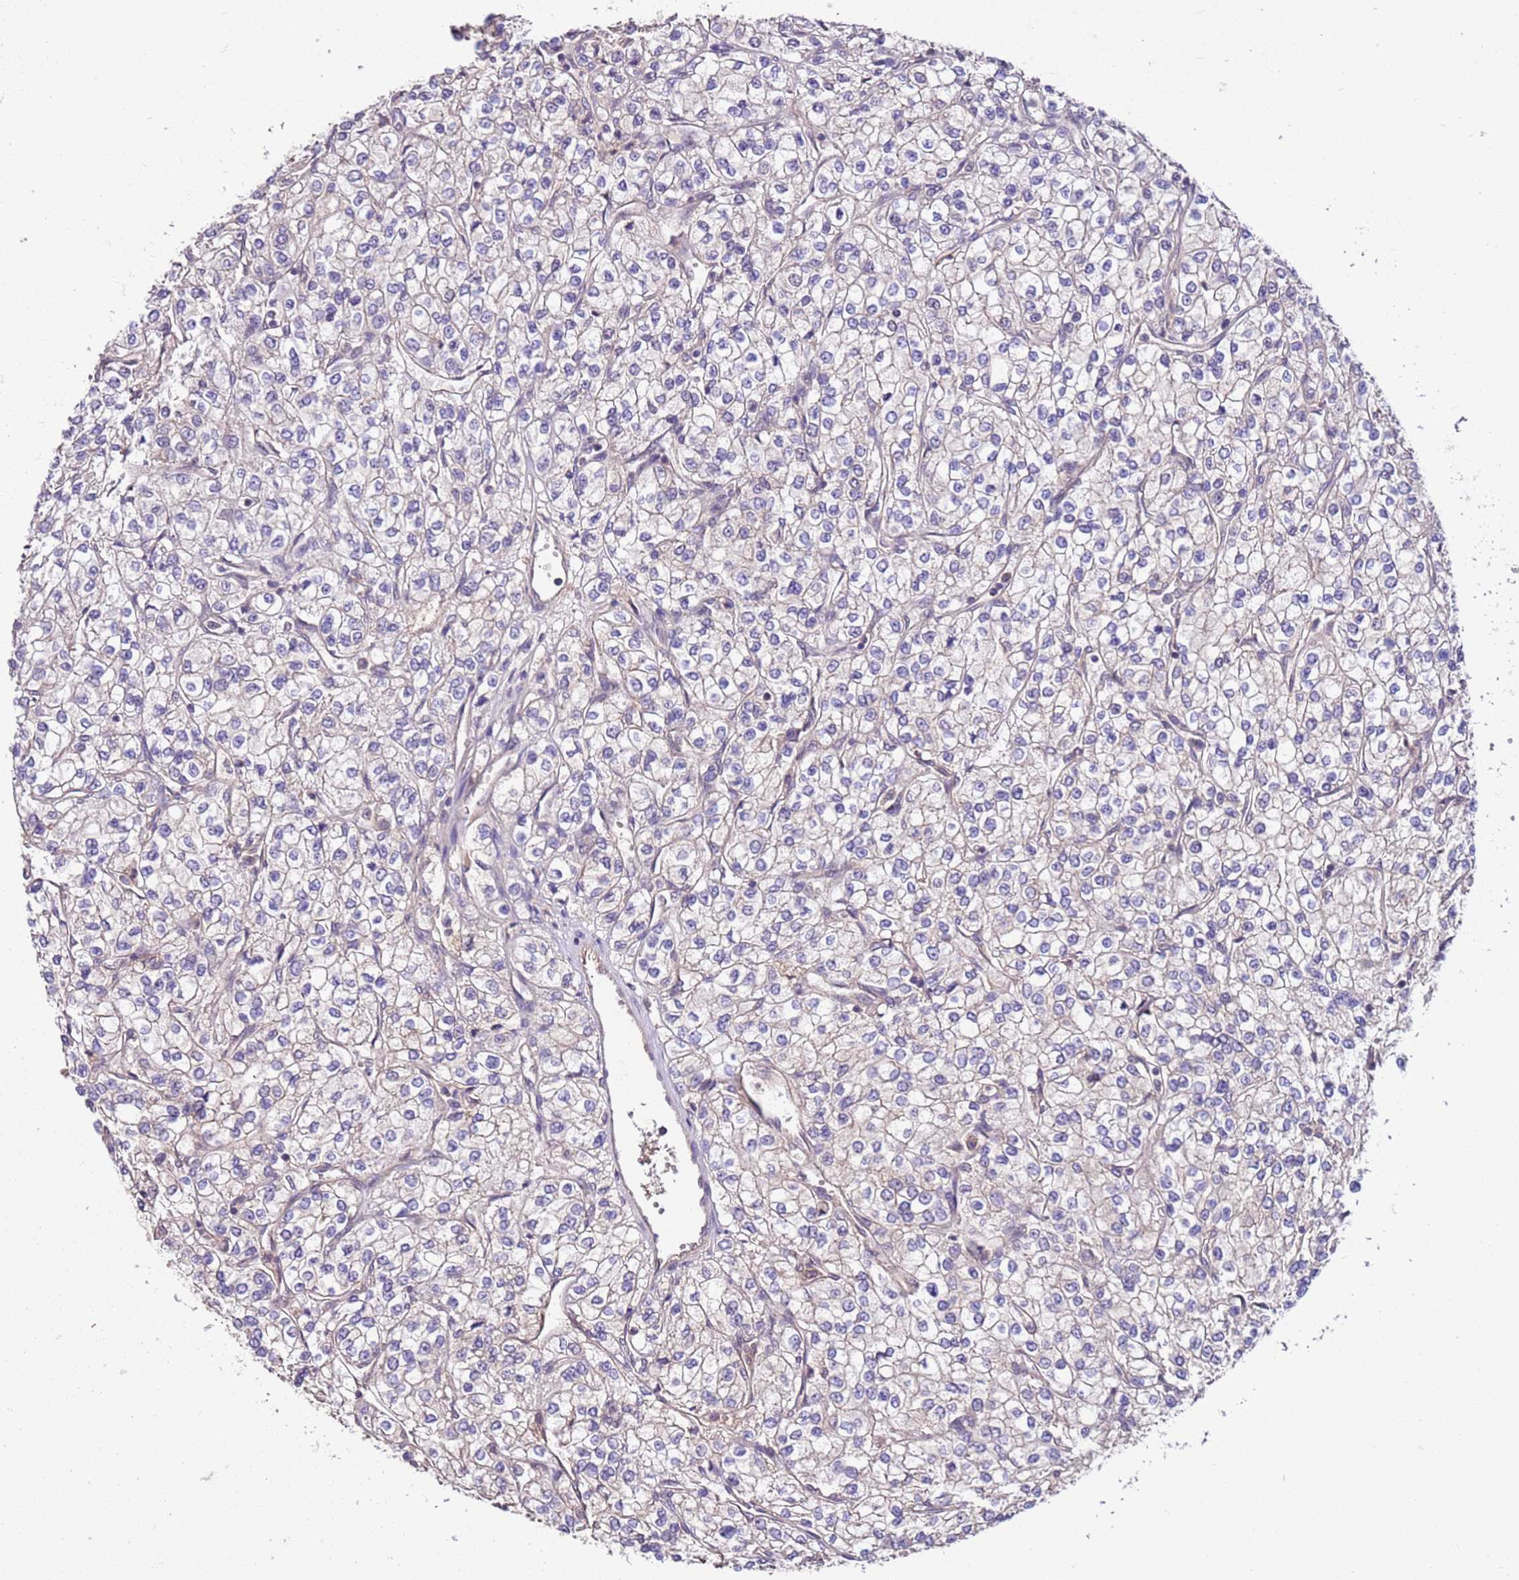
{"staining": {"intensity": "negative", "quantity": "none", "location": "none"}, "tissue": "renal cancer", "cell_type": "Tumor cells", "image_type": "cancer", "snomed": [{"axis": "morphology", "description": "Adenocarcinoma, NOS"}, {"axis": "topography", "description": "Kidney"}], "caption": "Human renal cancer (adenocarcinoma) stained for a protein using immunohistochemistry shows no expression in tumor cells.", "gene": "BBS5", "patient": {"sex": "male", "age": 80}}